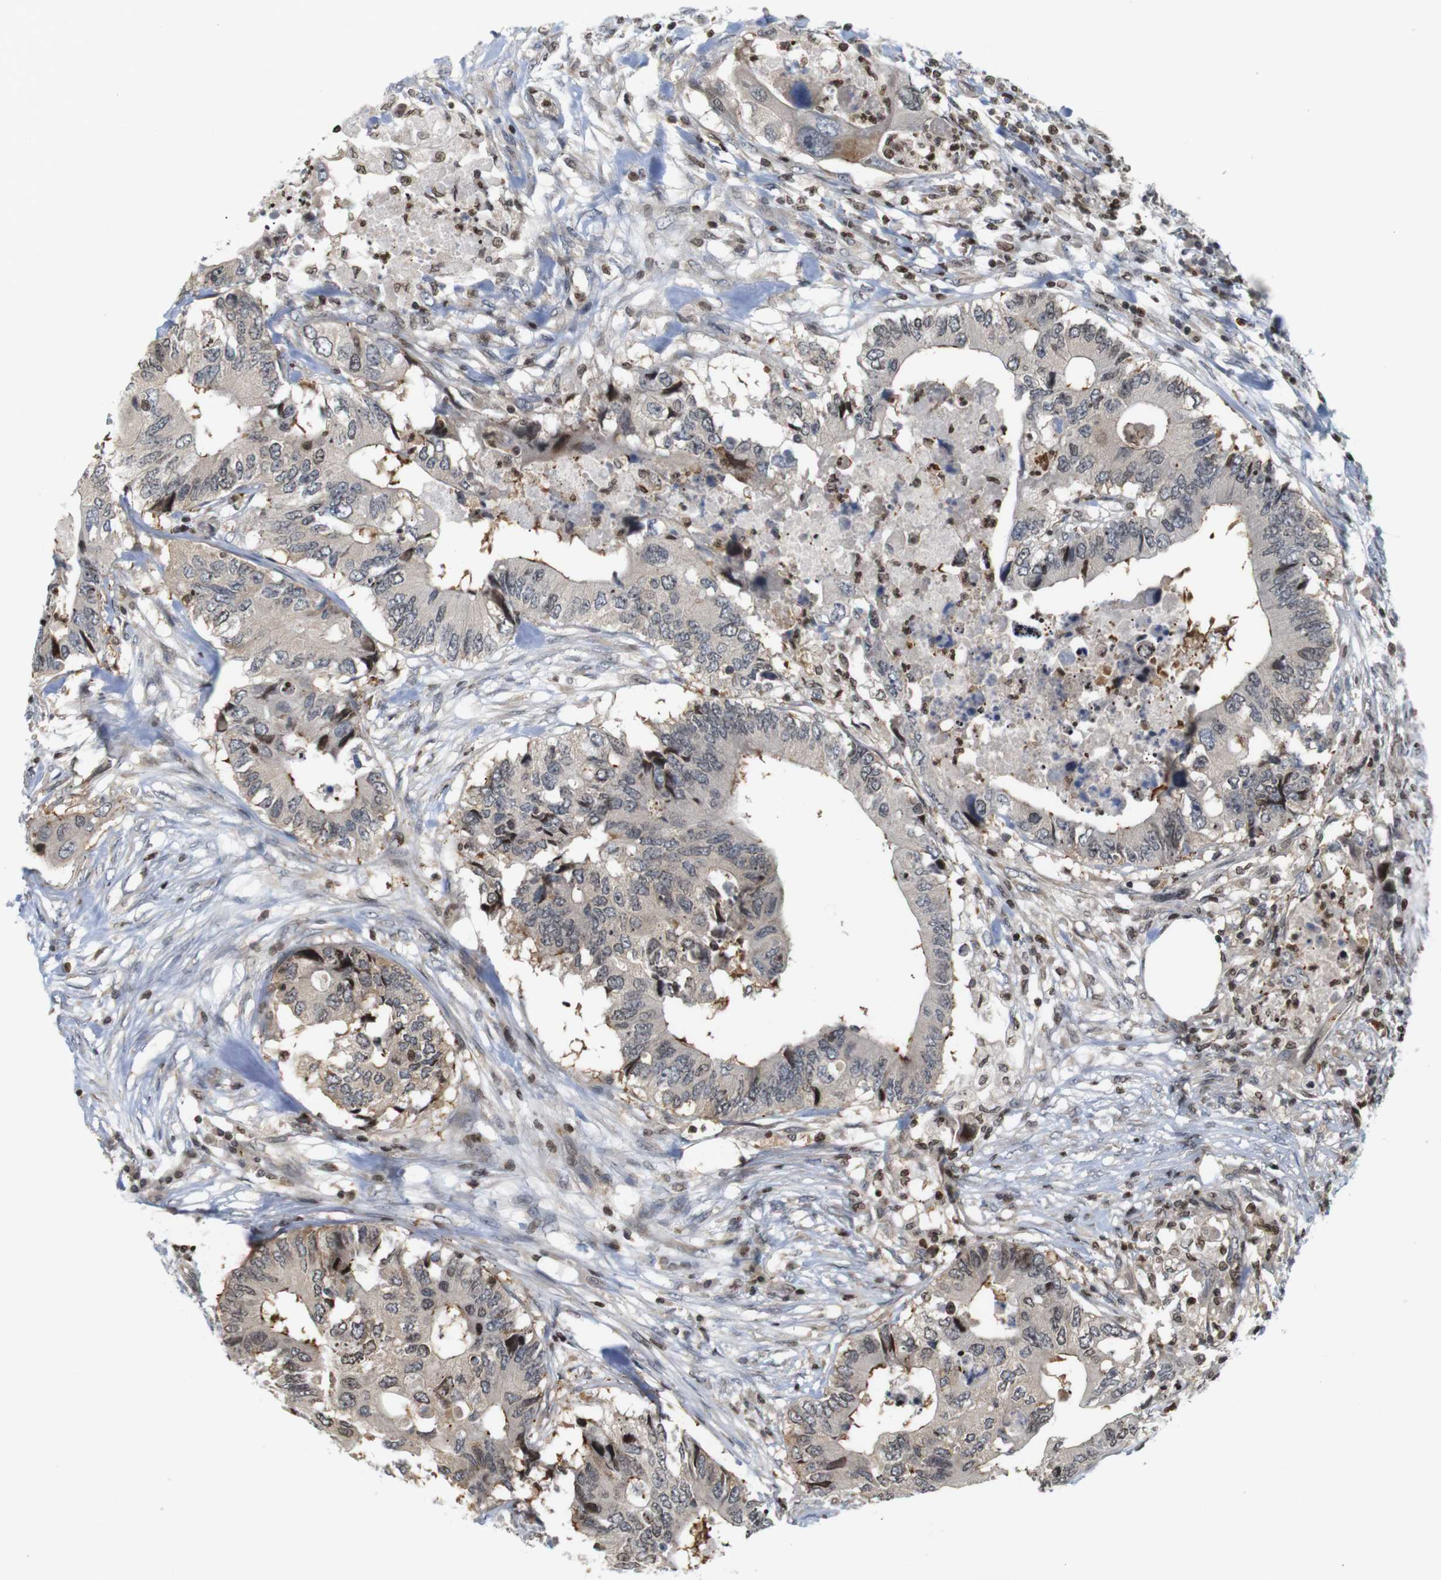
{"staining": {"intensity": "weak", "quantity": "<25%", "location": "cytoplasmic/membranous"}, "tissue": "colorectal cancer", "cell_type": "Tumor cells", "image_type": "cancer", "snomed": [{"axis": "morphology", "description": "Adenocarcinoma, NOS"}, {"axis": "topography", "description": "Colon"}], "caption": "Immunohistochemistry micrograph of human colorectal cancer stained for a protein (brown), which exhibits no staining in tumor cells. Brightfield microscopy of immunohistochemistry (IHC) stained with DAB (3,3'-diaminobenzidine) (brown) and hematoxylin (blue), captured at high magnification.", "gene": "MBD1", "patient": {"sex": "male", "age": 71}}